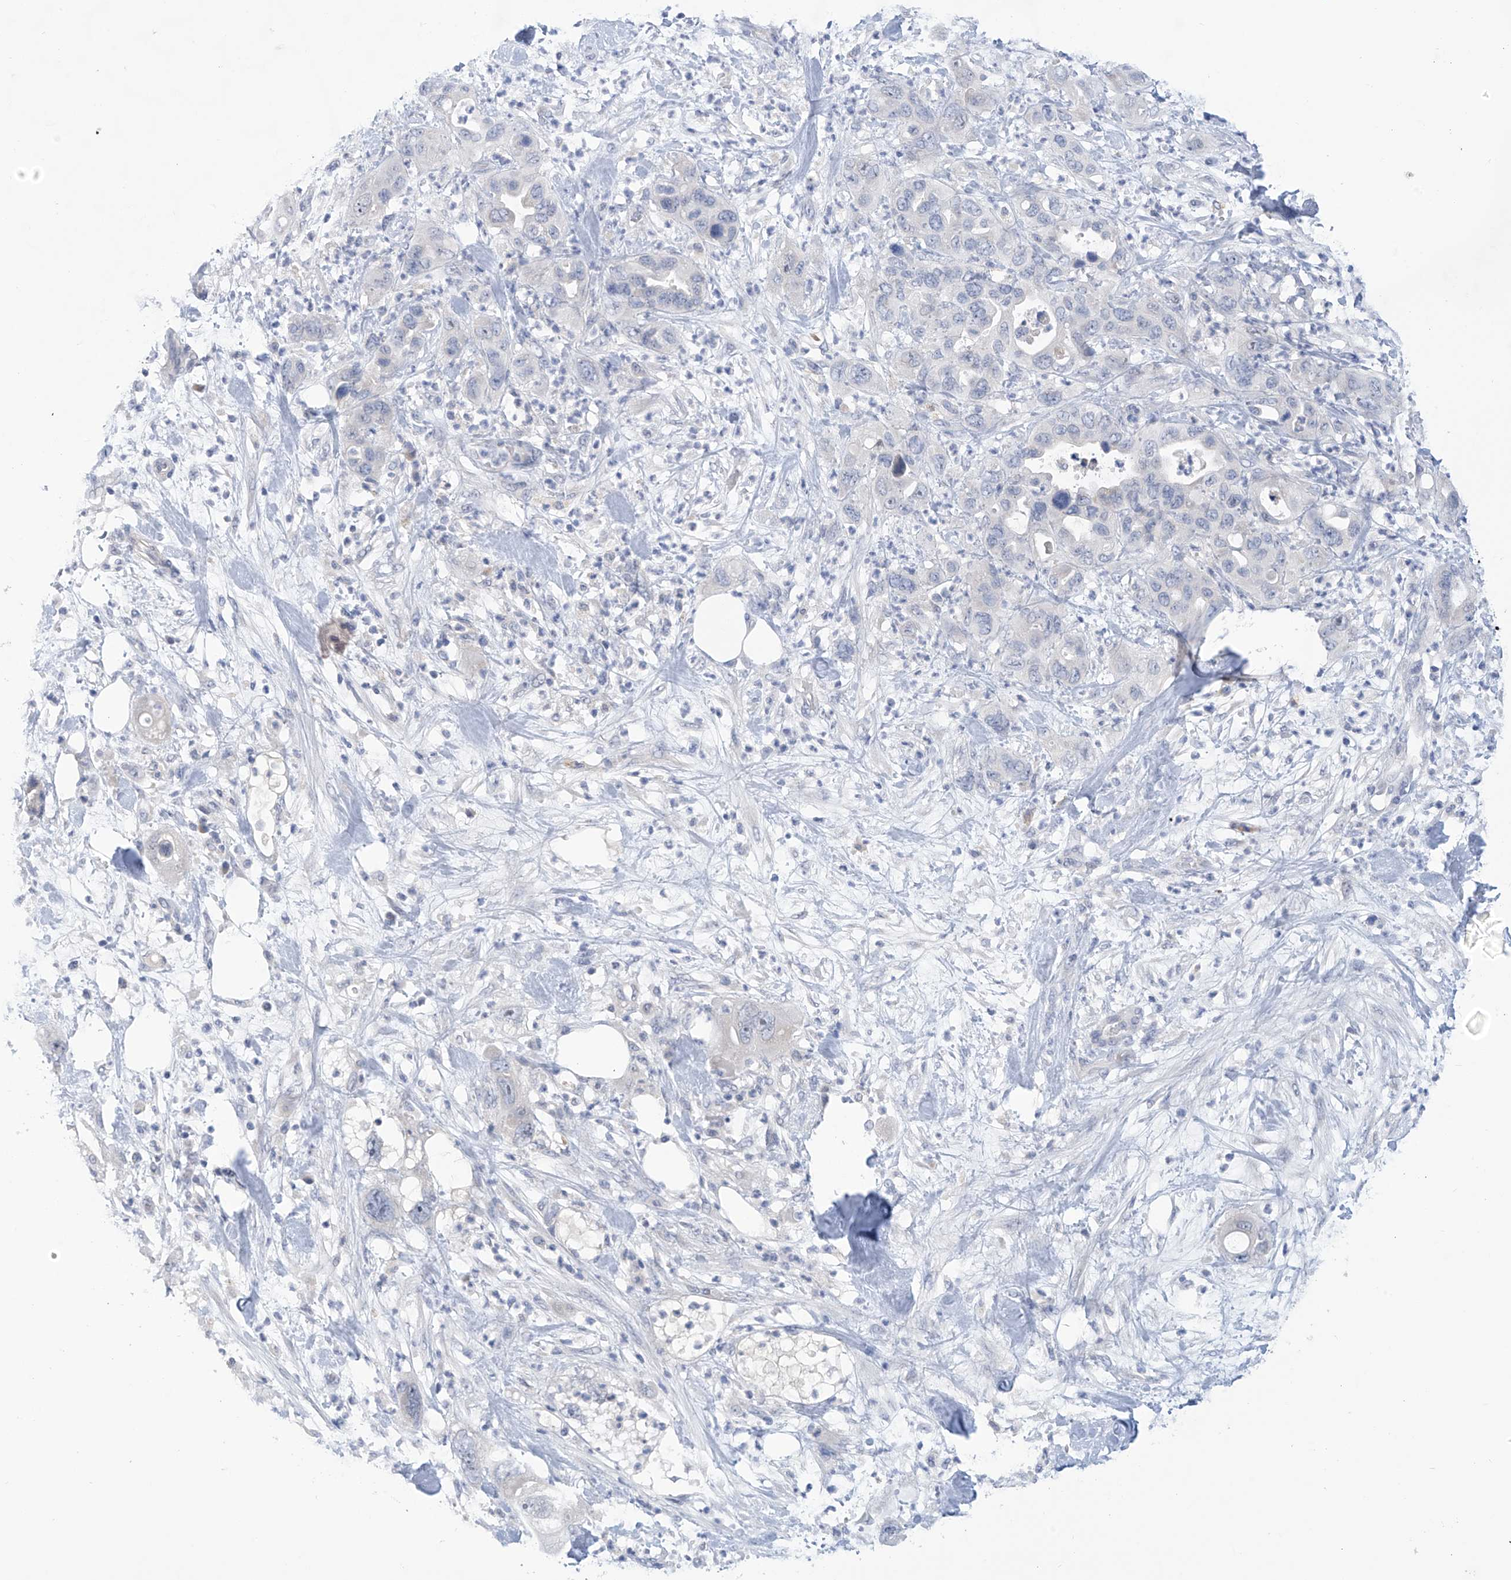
{"staining": {"intensity": "negative", "quantity": "none", "location": "none"}, "tissue": "pancreatic cancer", "cell_type": "Tumor cells", "image_type": "cancer", "snomed": [{"axis": "morphology", "description": "Adenocarcinoma, NOS"}, {"axis": "topography", "description": "Pancreas"}], "caption": "Immunohistochemistry micrograph of adenocarcinoma (pancreatic) stained for a protein (brown), which exhibits no expression in tumor cells.", "gene": "IBA57", "patient": {"sex": "female", "age": 71}}